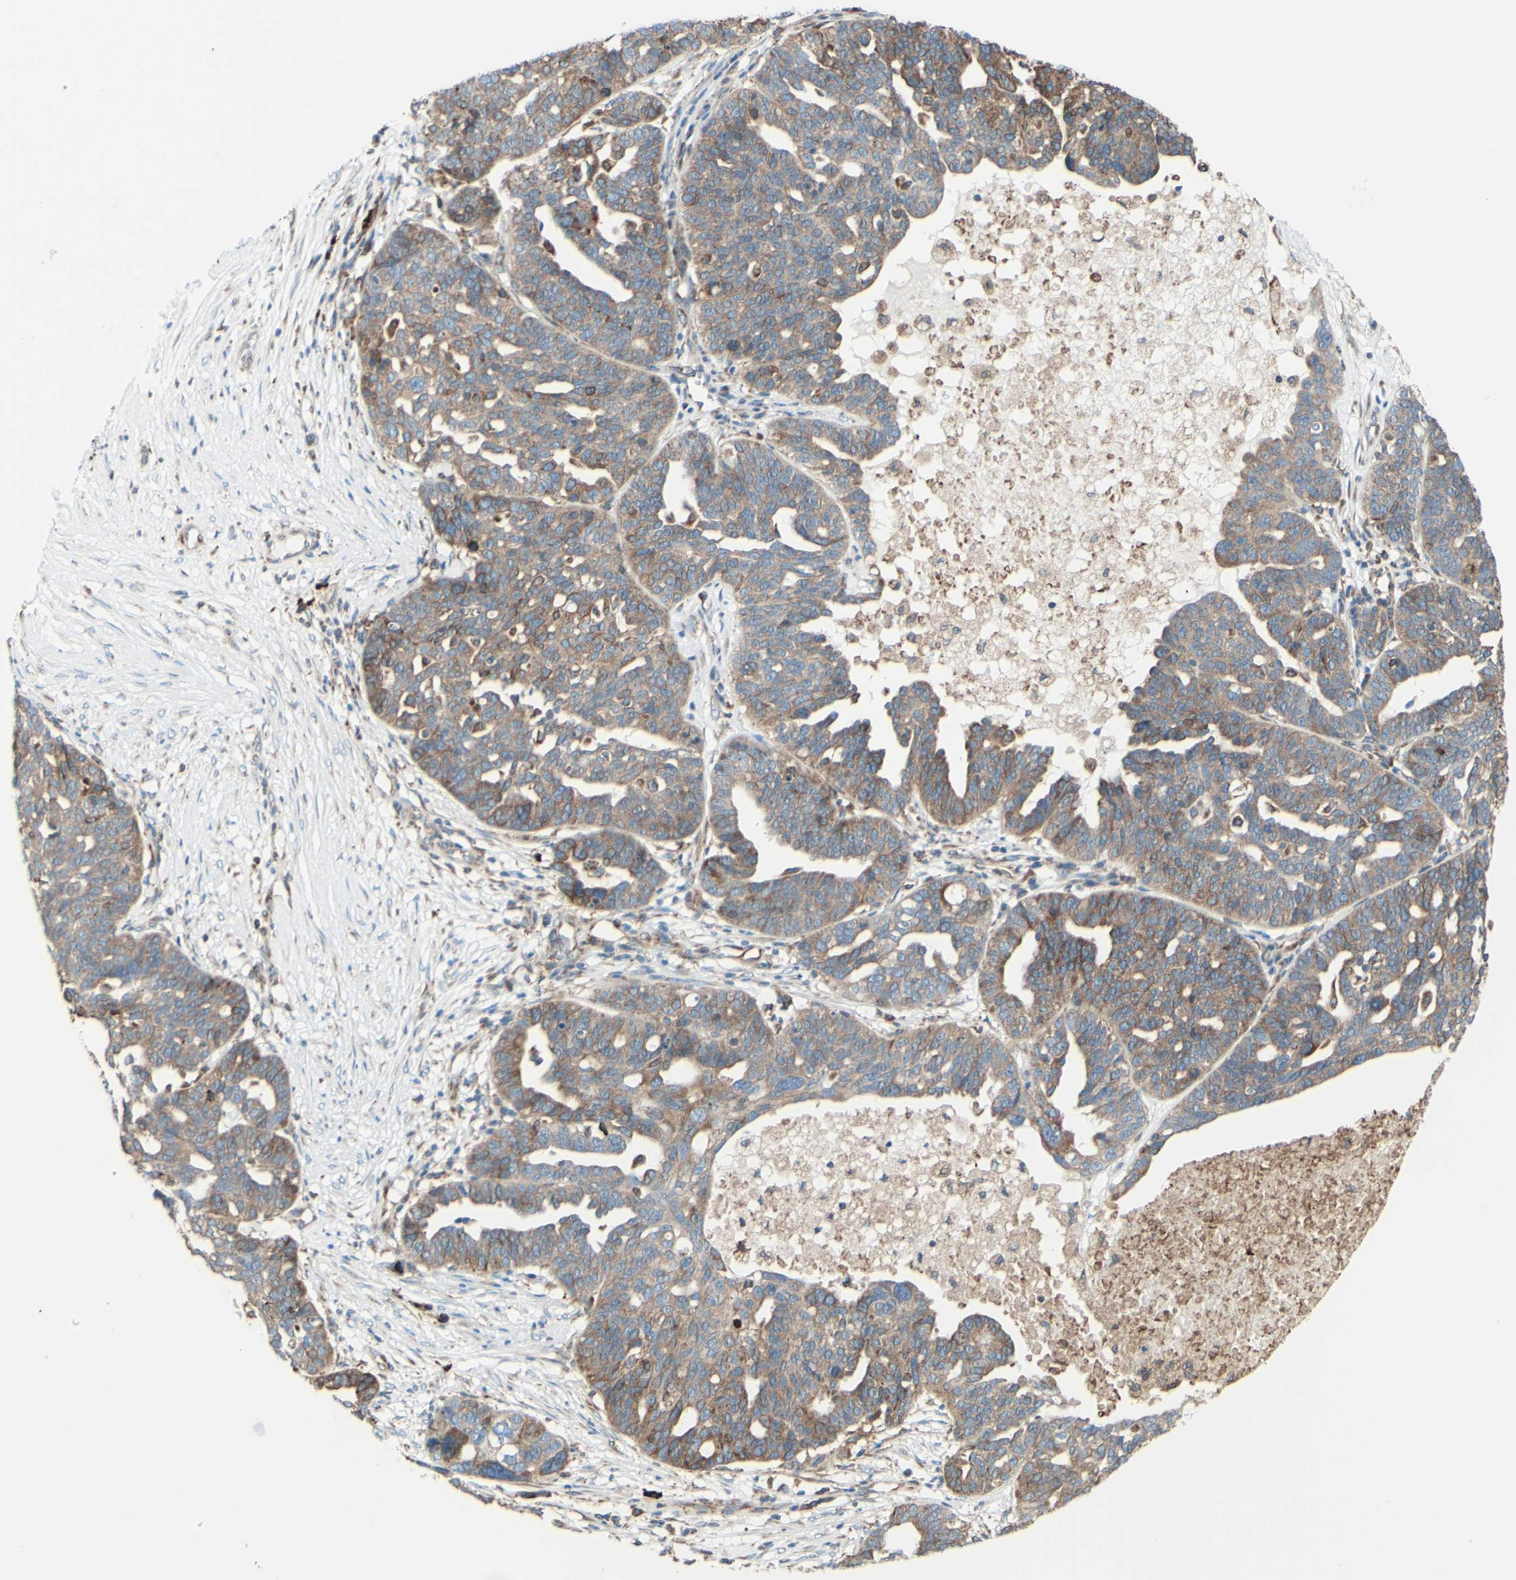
{"staining": {"intensity": "moderate", "quantity": ">75%", "location": "cytoplasmic/membranous"}, "tissue": "ovarian cancer", "cell_type": "Tumor cells", "image_type": "cancer", "snomed": [{"axis": "morphology", "description": "Cystadenocarcinoma, serous, NOS"}, {"axis": "topography", "description": "Ovary"}], "caption": "Human ovarian cancer (serous cystadenocarcinoma) stained with a protein marker displays moderate staining in tumor cells.", "gene": "DNAJB11", "patient": {"sex": "female", "age": 59}}